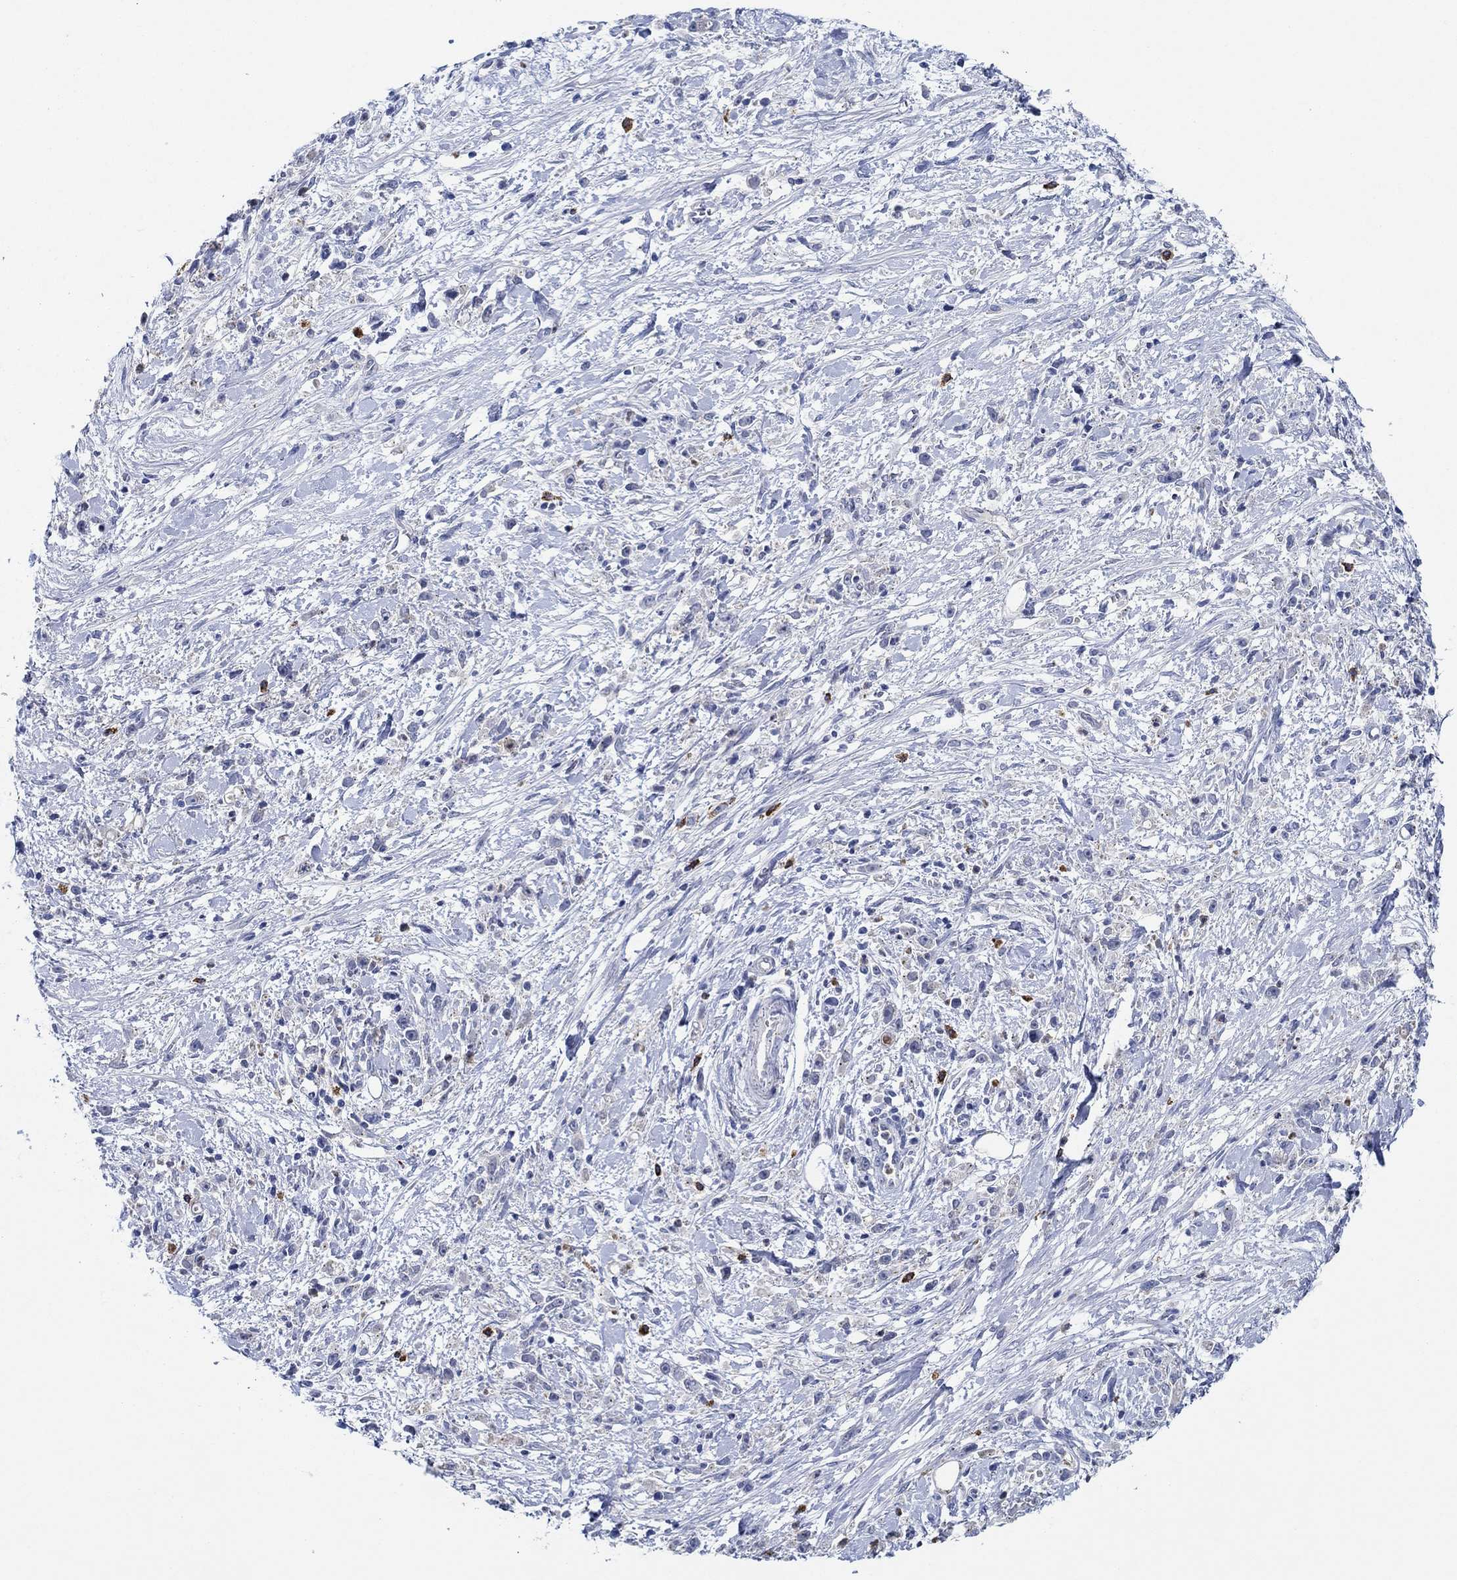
{"staining": {"intensity": "negative", "quantity": "none", "location": "none"}, "tissue": "stomach cancer", "cell_type": "Tumor cells", "image_type": "cancer", "snomed": [{"axis": "morphology", "description": "Adenocarcinoma, NOS"}, {"axis": "topography", "description": "Stomach"}], "caption": "Protein analysis of stomach cancer (adenocarcinoma) reveals no significant expression in tumor cells.", "gene": "CPM", "patient": {"sex": "female", "age": 59}}